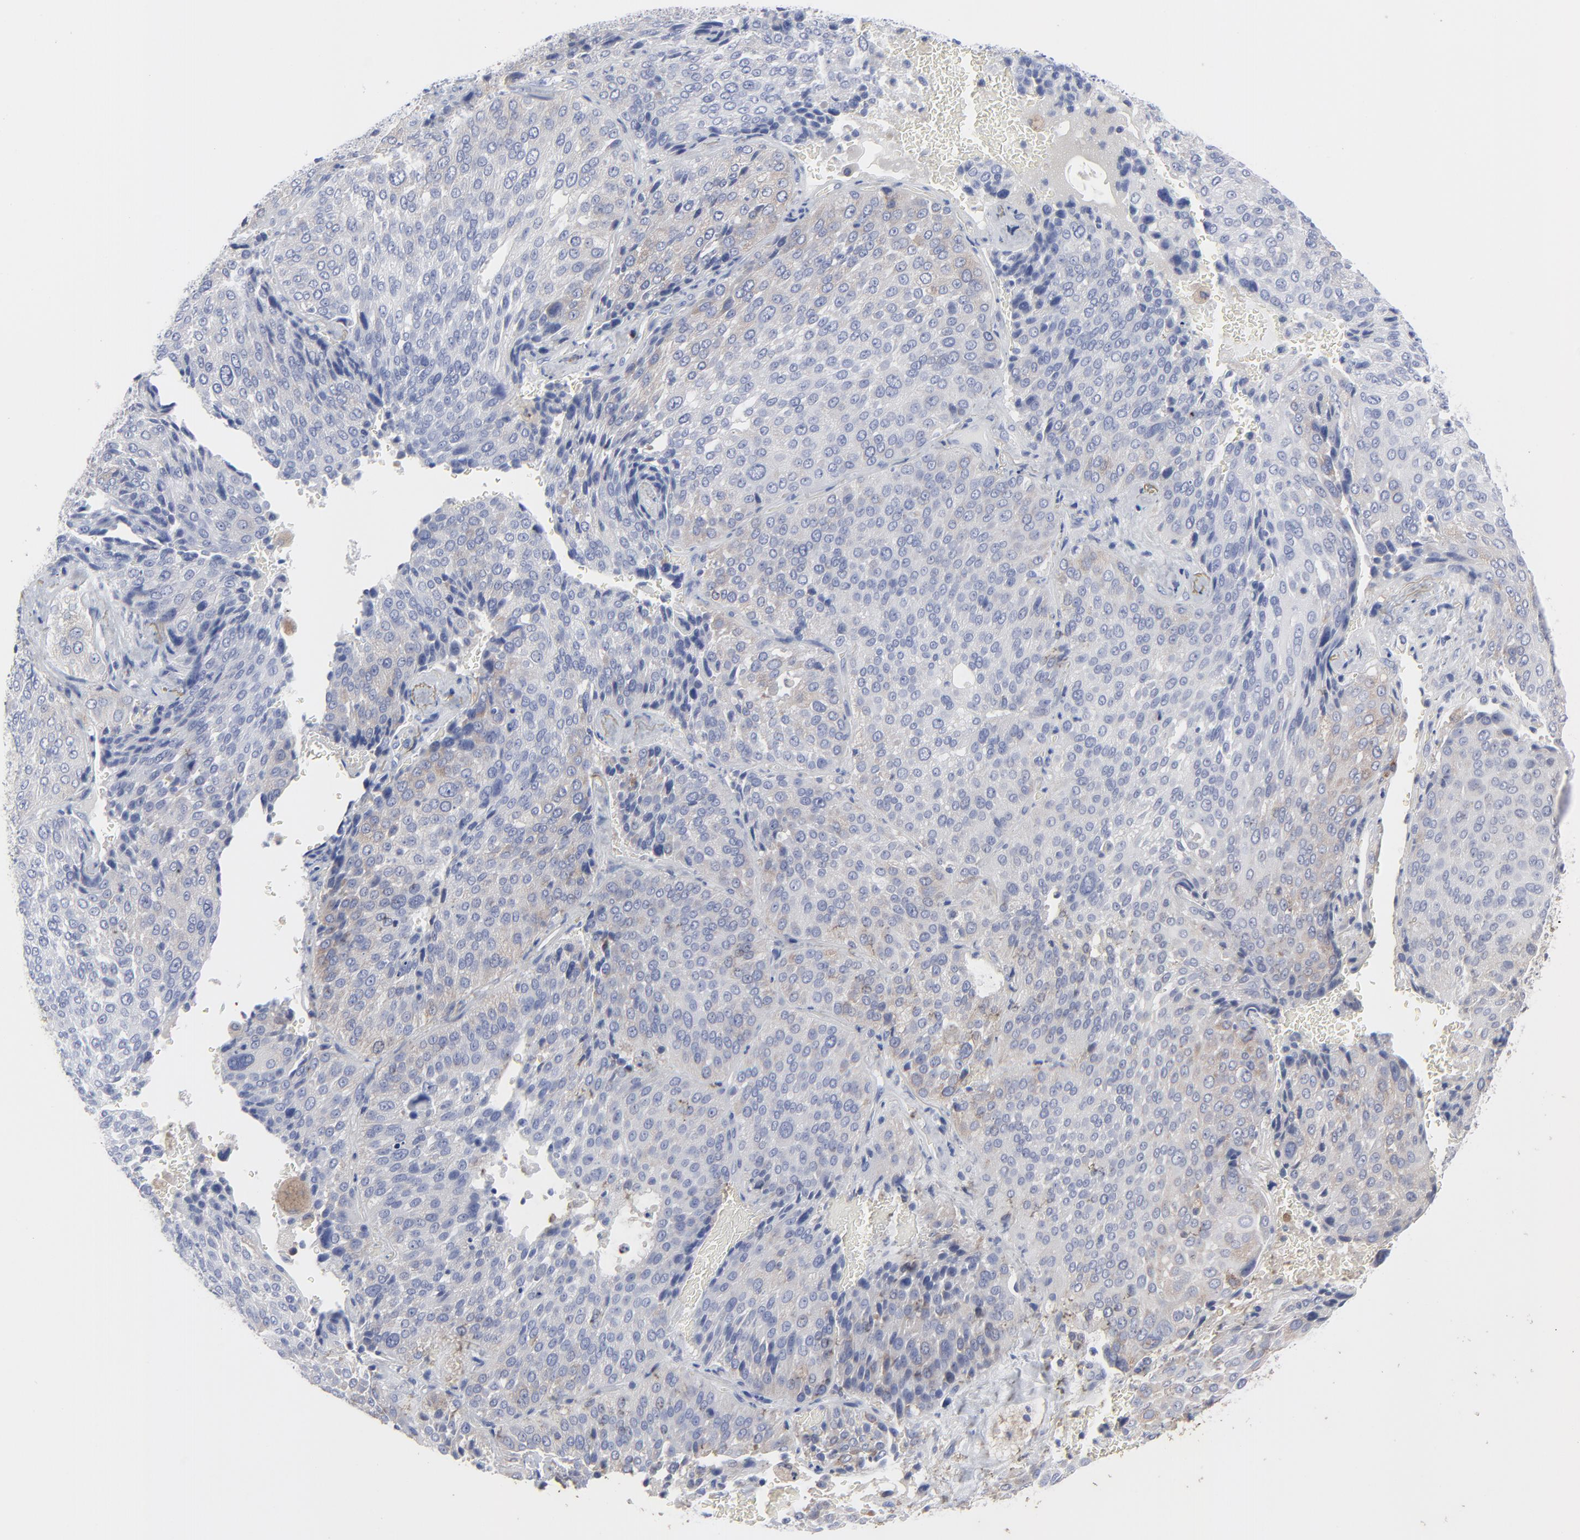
{"staining": {"intensity": "weak", "quantity": "25%-75%", "location": "cytoplasmic/membranous"}, "tissue": "lung cancer", "cell_type": "Tumor cells", "image_type": "cancer", "snomed": [{"axis": "morphology", "description": "Squamous cell carcinoma, NOS"}, {"axis": "topography", "description": "Lung"}], "caption": "High-magnification brightfield microscopy of lung cancer (squamous cell carcinoma) stained with DAB (brown) and counterstained with hematoxylin (blue). tumor cells exhibit weak cytoplasmic/membranous expression is appreciated in about25%-75% of cells.", "gene": "STAT2", "patient": {"sex": "male", "age": 54}}